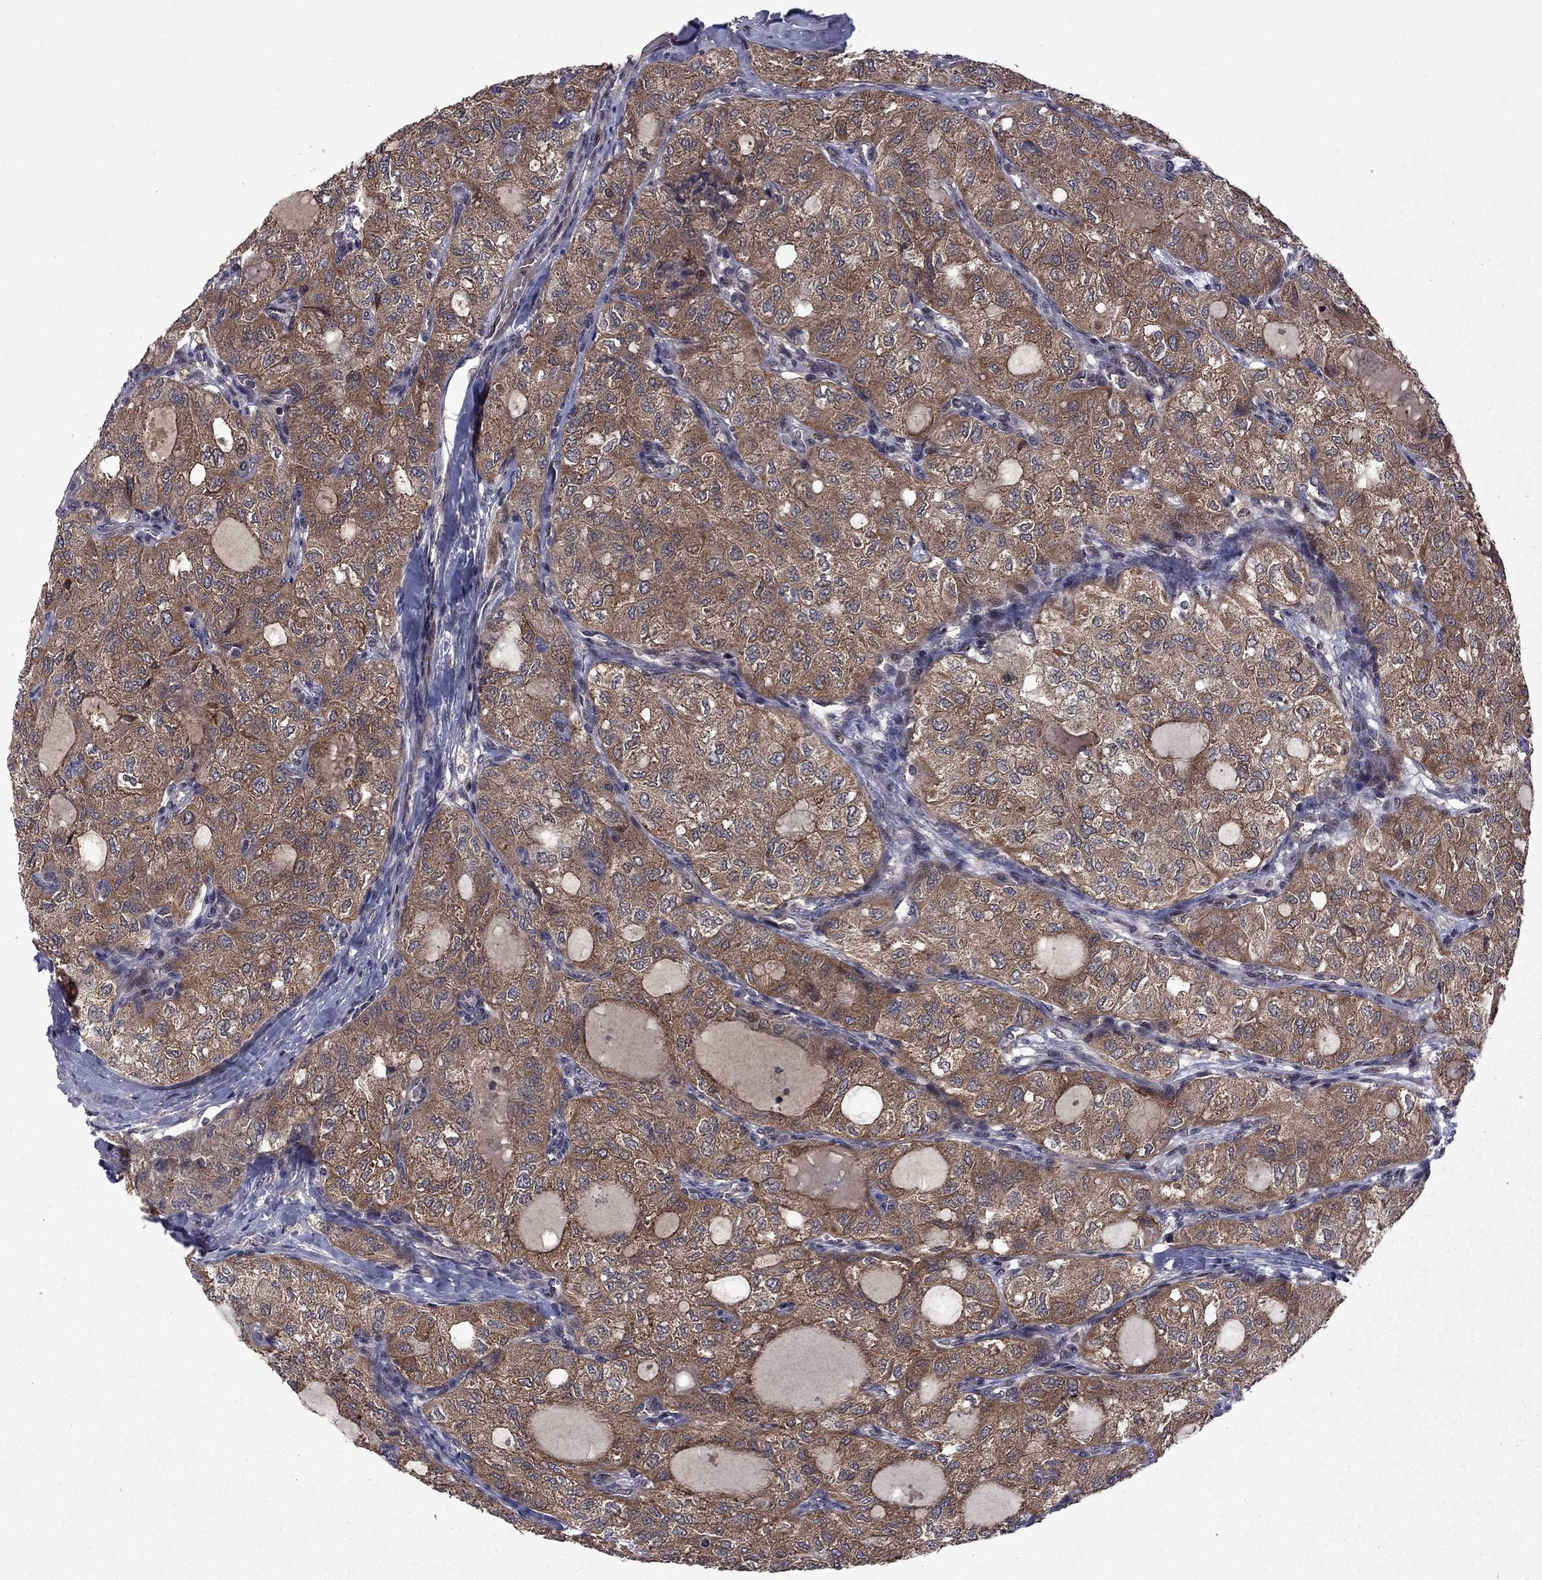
{"staining": {"intensity": "moderate", "quantity": ">75%", "location": "cytoplasmic/membranous"}, "tissue": "thyroid cancer", "cell_type": "Tumor cells", "image_type": "cancer", "snomed": [{"axis": "morphology", "description": "Follicular adenoma carcinoma, NOS"}, {"axis": "topography", "description": "Thyroid gland"}], "caption": "Protein staining by IHC reveals moderate cytoplasmic/membranous positivity in about >75% of tumor cells in thyroid cancer. (DAB (3,3'-diaminobenzidine) IHC, brown staining for protein, blue staining for nuclei).", "gene": "IPP", "patient": {"sex": "male", "age": 75}}